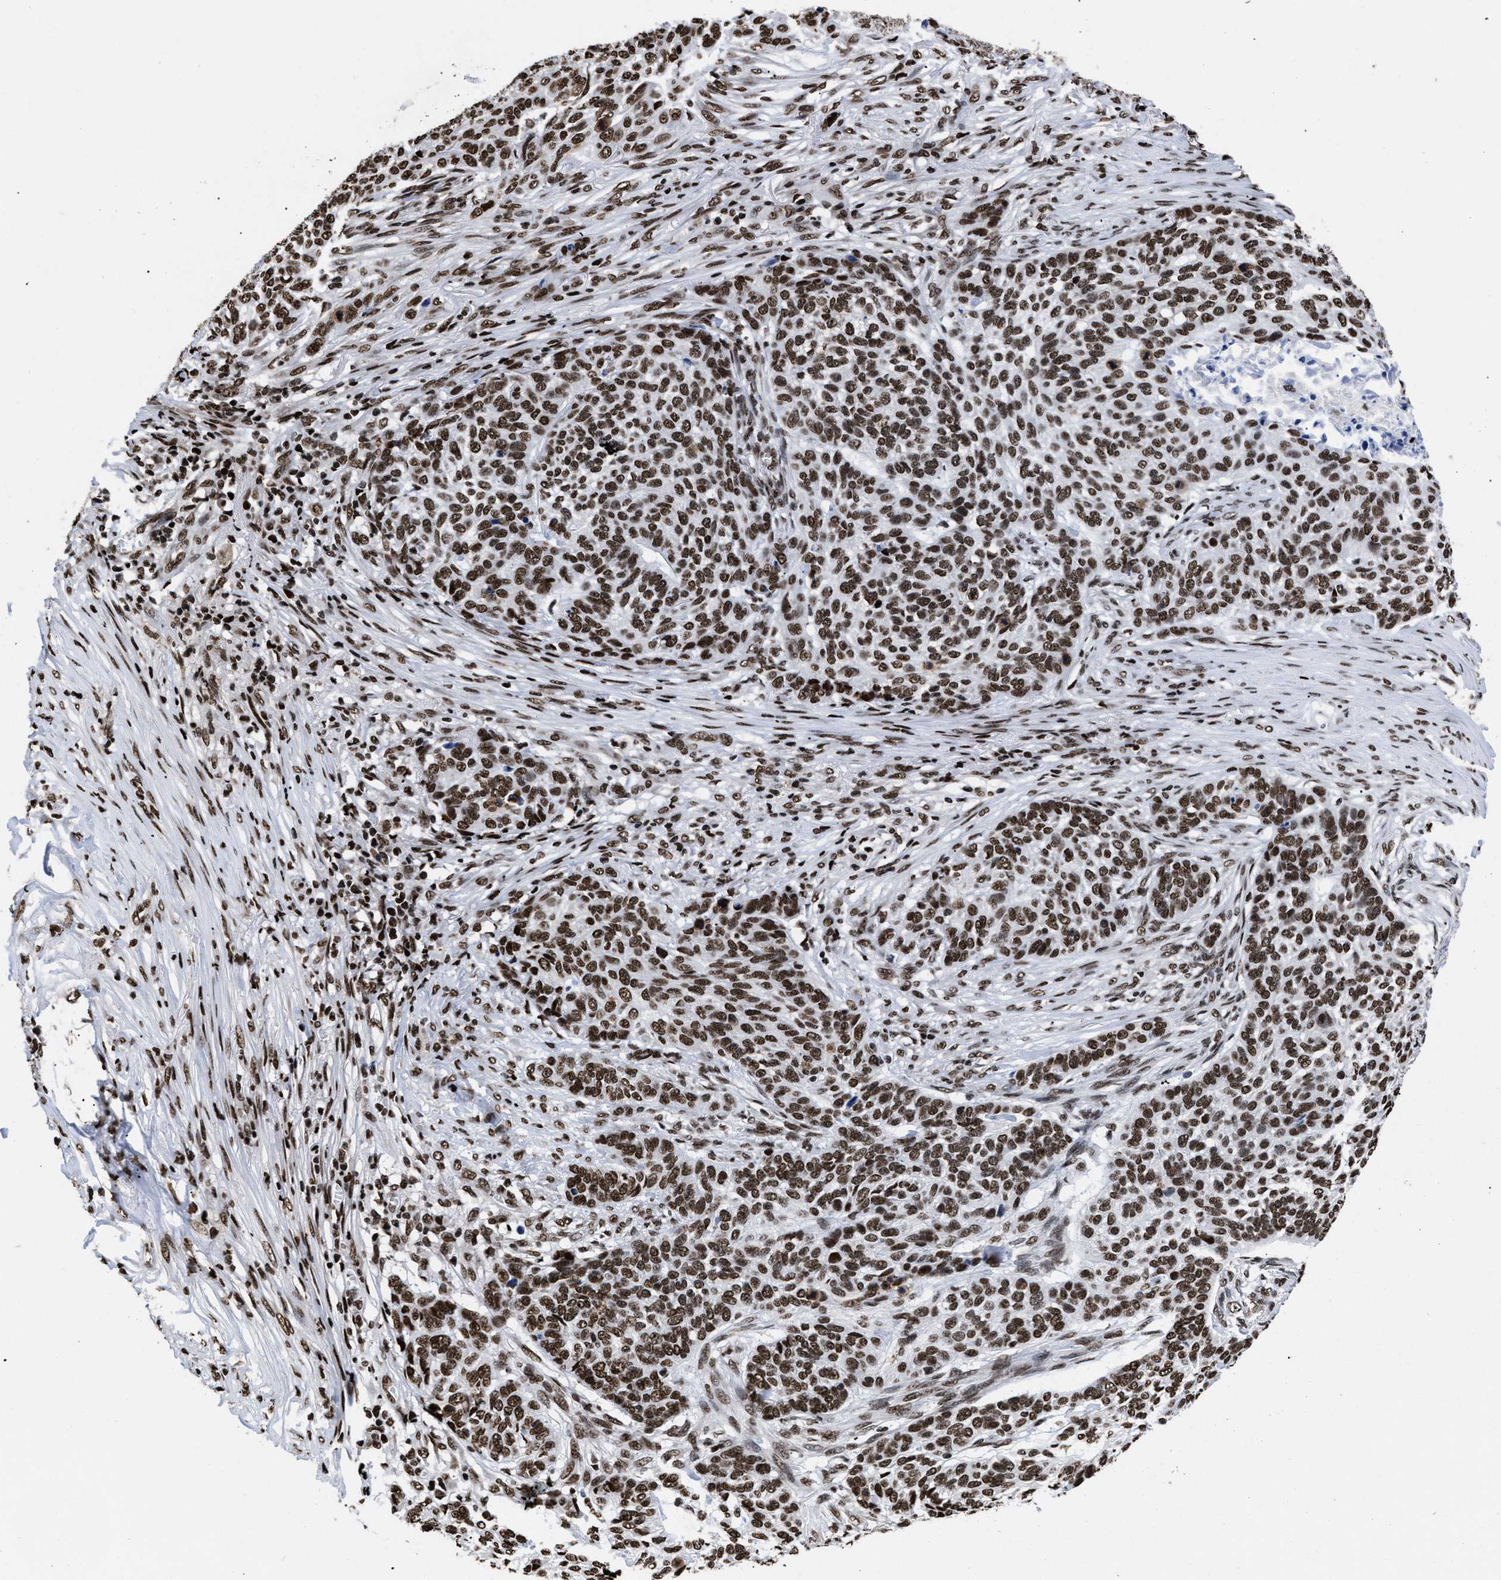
{"staining": {"intensity": "strong", "quantity": ">75%", "location": "nuclear"}, "tissue": "skin cancer", "cell_type": "Tumor cells", "image_type": "cancer", "snomed": [{"axis": "morphology", "description": "Basal cell carcinoma"}, {"axis": "topography", "description": "Skin"}], "caption": "Immunohistochemical staining of skin cancer (basal cell carcinoma) shows high levels of strong nuclear positivity in about >75% of tumor cells.", "gene": "CALHM3", "patient": {"sex": "male", "age": 85}}